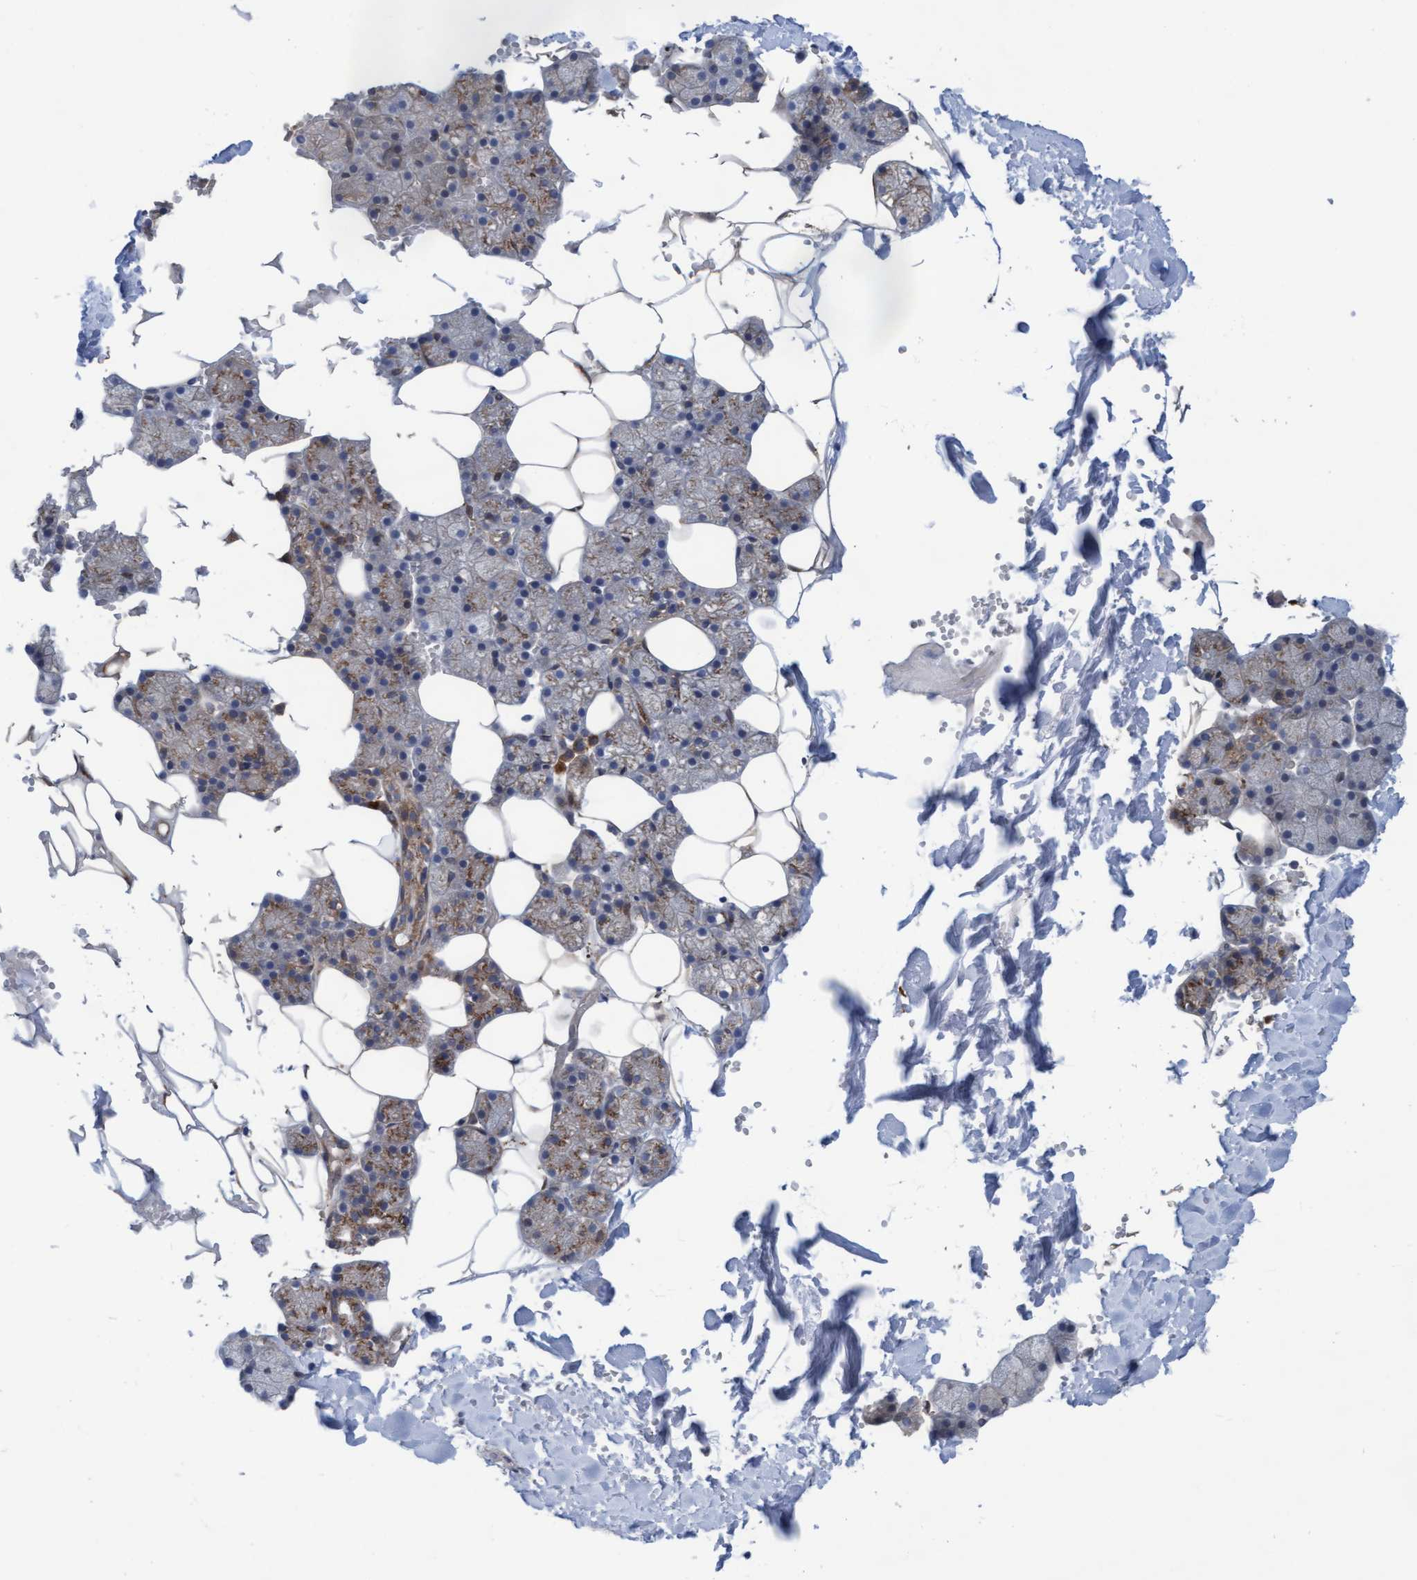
{"staining": {"intensity": "strong", "quantity": "<25%", "location": "cytoplasmic/membranous"}, "tissue": "salivary gland", "cell_type": "Glandular cells", "image_type": "normal", "snomed": [{"axis": "morphology", "description": "Normal tissue, NOS"}, {"axis": "topography", "description": "Salivary gland"}], "caption": "Glandular cells show medium levels of strong cytoplasmic/membranous positivity in approximately <25% of cells in benign salivary gland. (DAB IHC, brown staining for protein, blue staining for nuclei).", "gene": "PLCD1", "patient": {"sex": "male", "age": 62}}